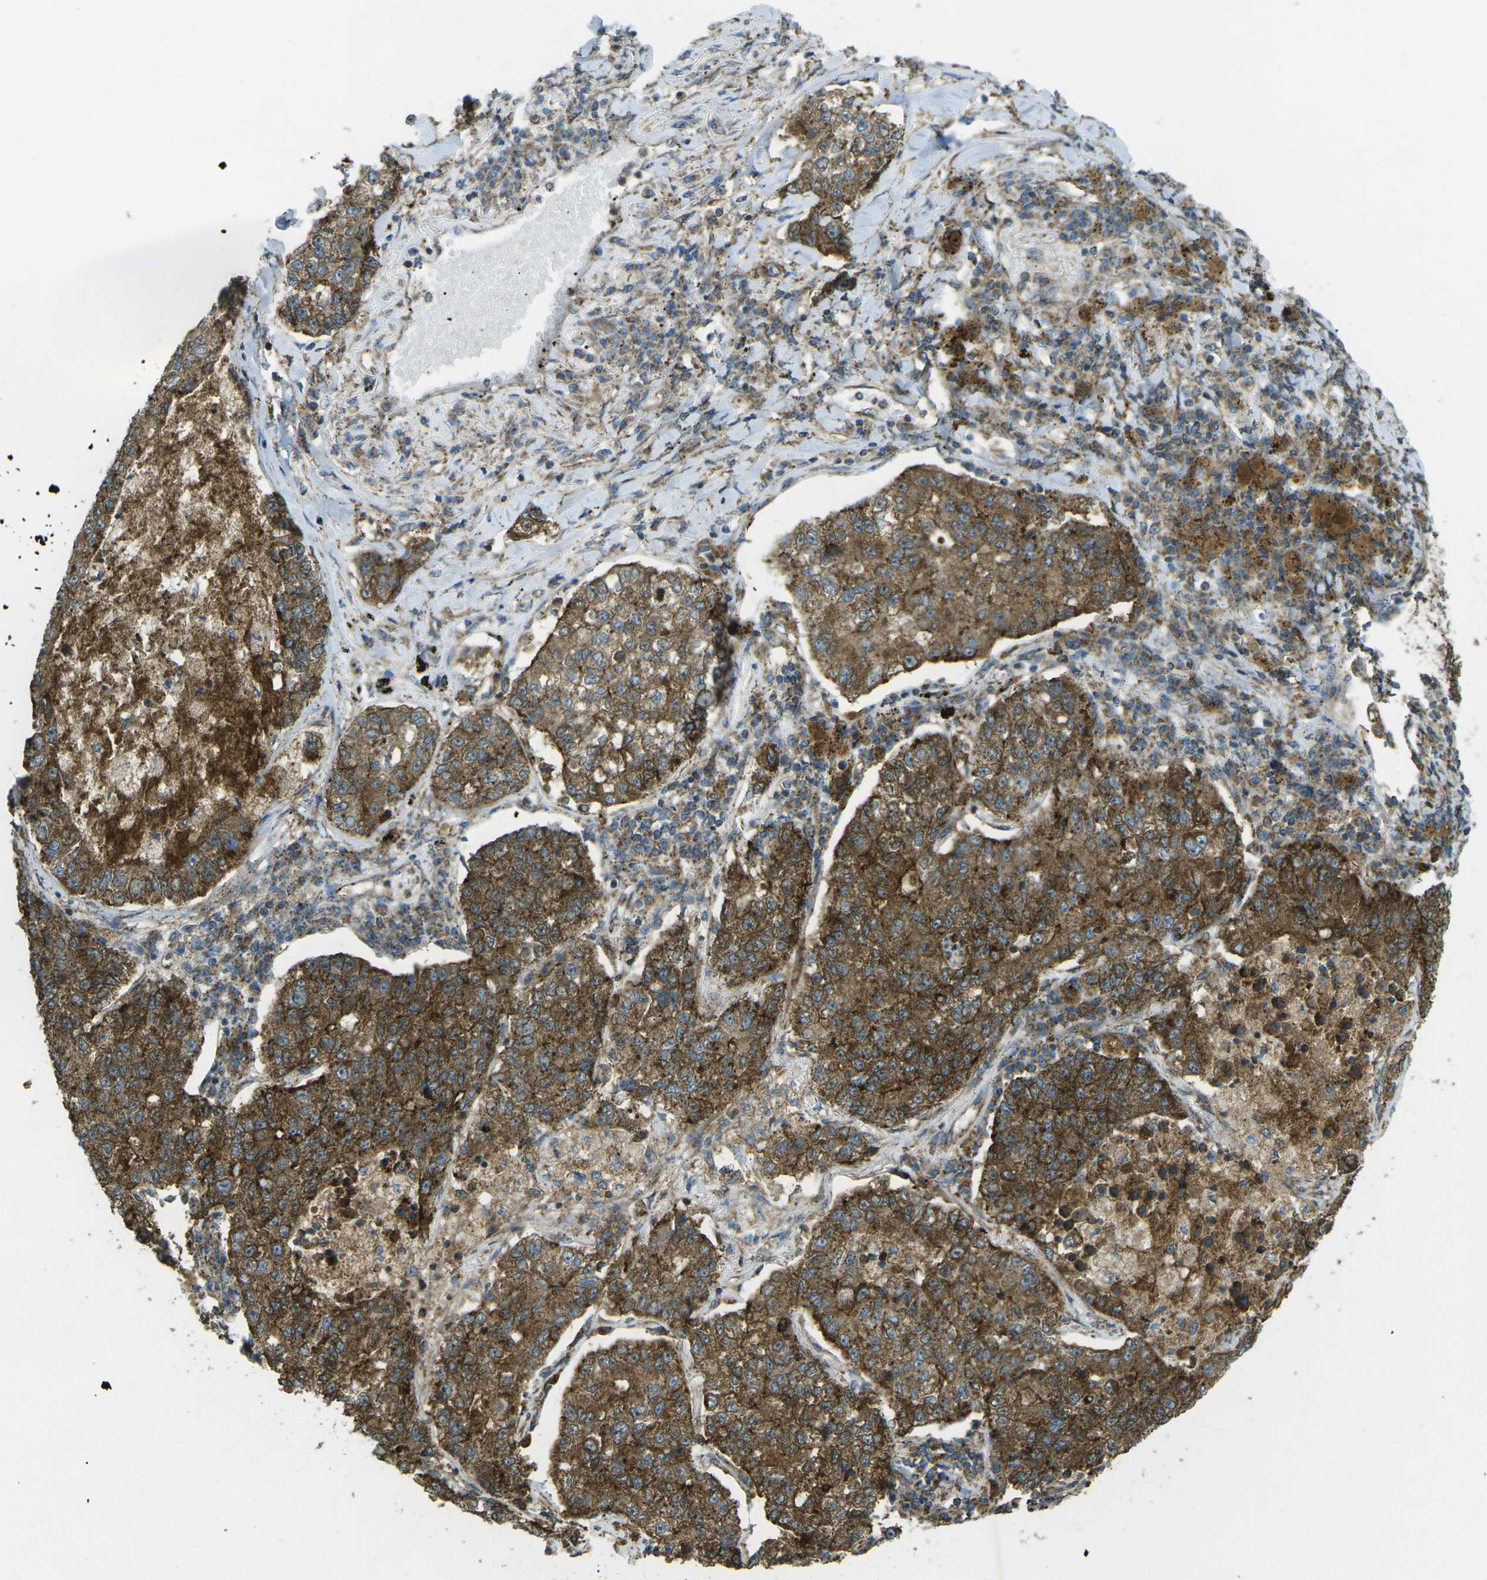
{"staining": {"intensity": "strong", "quantity": ">75%", "location": "cytoplasmic/membranous"}, "tissue": "lung cancer", "cell_type": "Tumor cells", "image_type": "cancer", "snomed": [{"axis": "morphology", "description": "Adenocarcinoma, NOS"}, {"axis": "topography", "description": "Lung"}], "caption": "This histopathology image exhibits immunohistochemistry staining of human adenocarcinoma (lung), with high strong cytoplasmic/membranous staining in about >75% of tumor cells.", "gene": "CHMP3", "patient": {"sex": "male", "age": 49}}